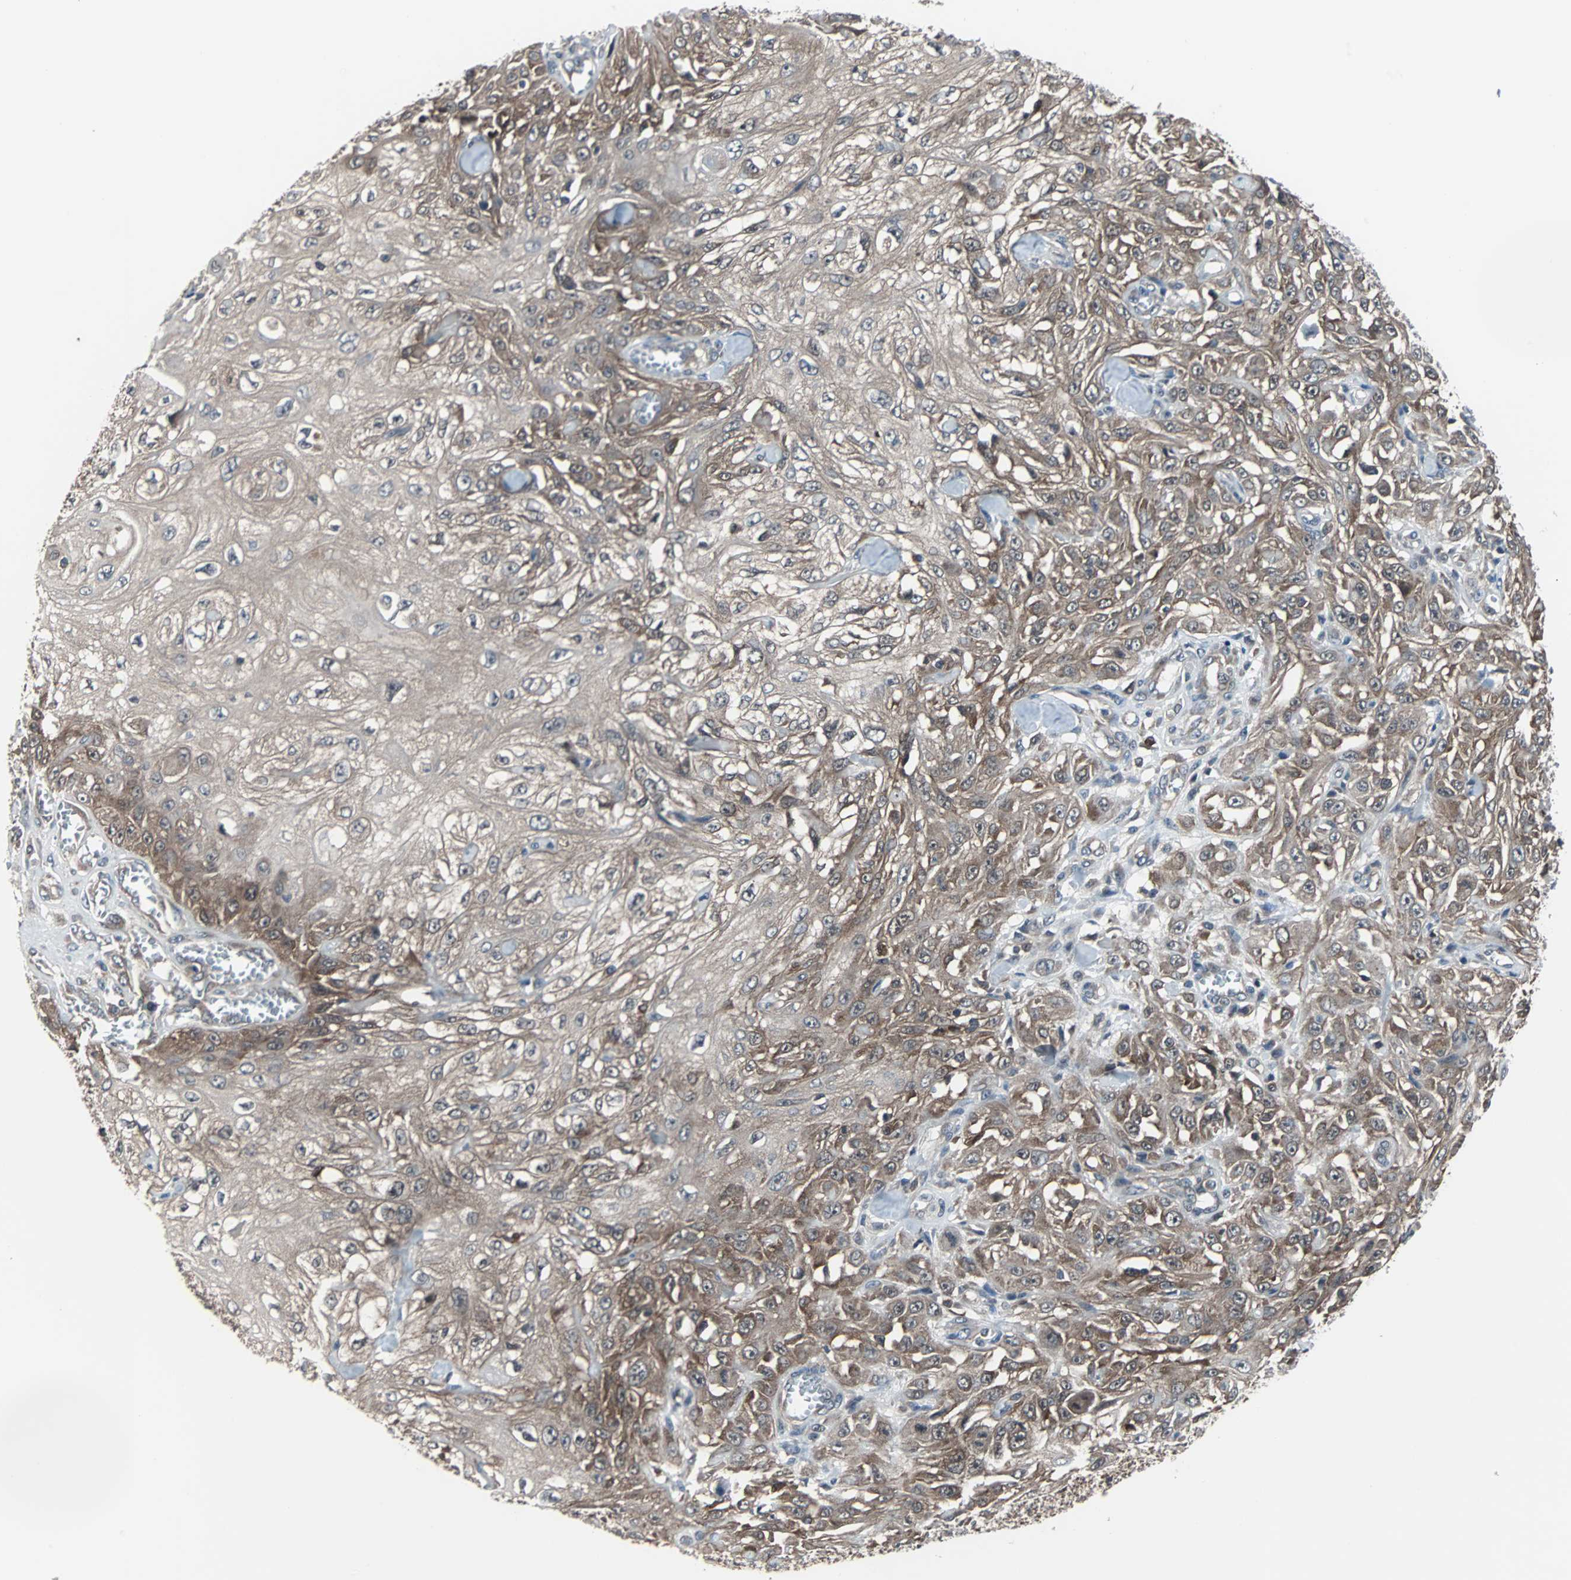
{"staining": {"intensity": "moderate", "quantity": ">75%", "location": "cytoplasmic/membranous"}, "tissue": "skin cancer", "cell_type": "Tumor cells", "image_type": "cancer", "snomed": [{"axis": "morphology", "description": "Squamous cell carcinoma, NOS"}, {"axis": "morphology", "description": "Squamous cell carcinoma, metastatic, NOS"}, {"axis": "topography", "description": "Skin"}, {"axis": "topography", "description": "Lymph node"}], "caption": "Immunohistochemical staining of skin cancer (metastatic squamous cell carcinoma) displays medium levels of moderate cytoplasmic/membranous protein positivity in about >75% of tumor cells.", "gene": "PAK1", "patient": {"sex": "male", "age": 75}}